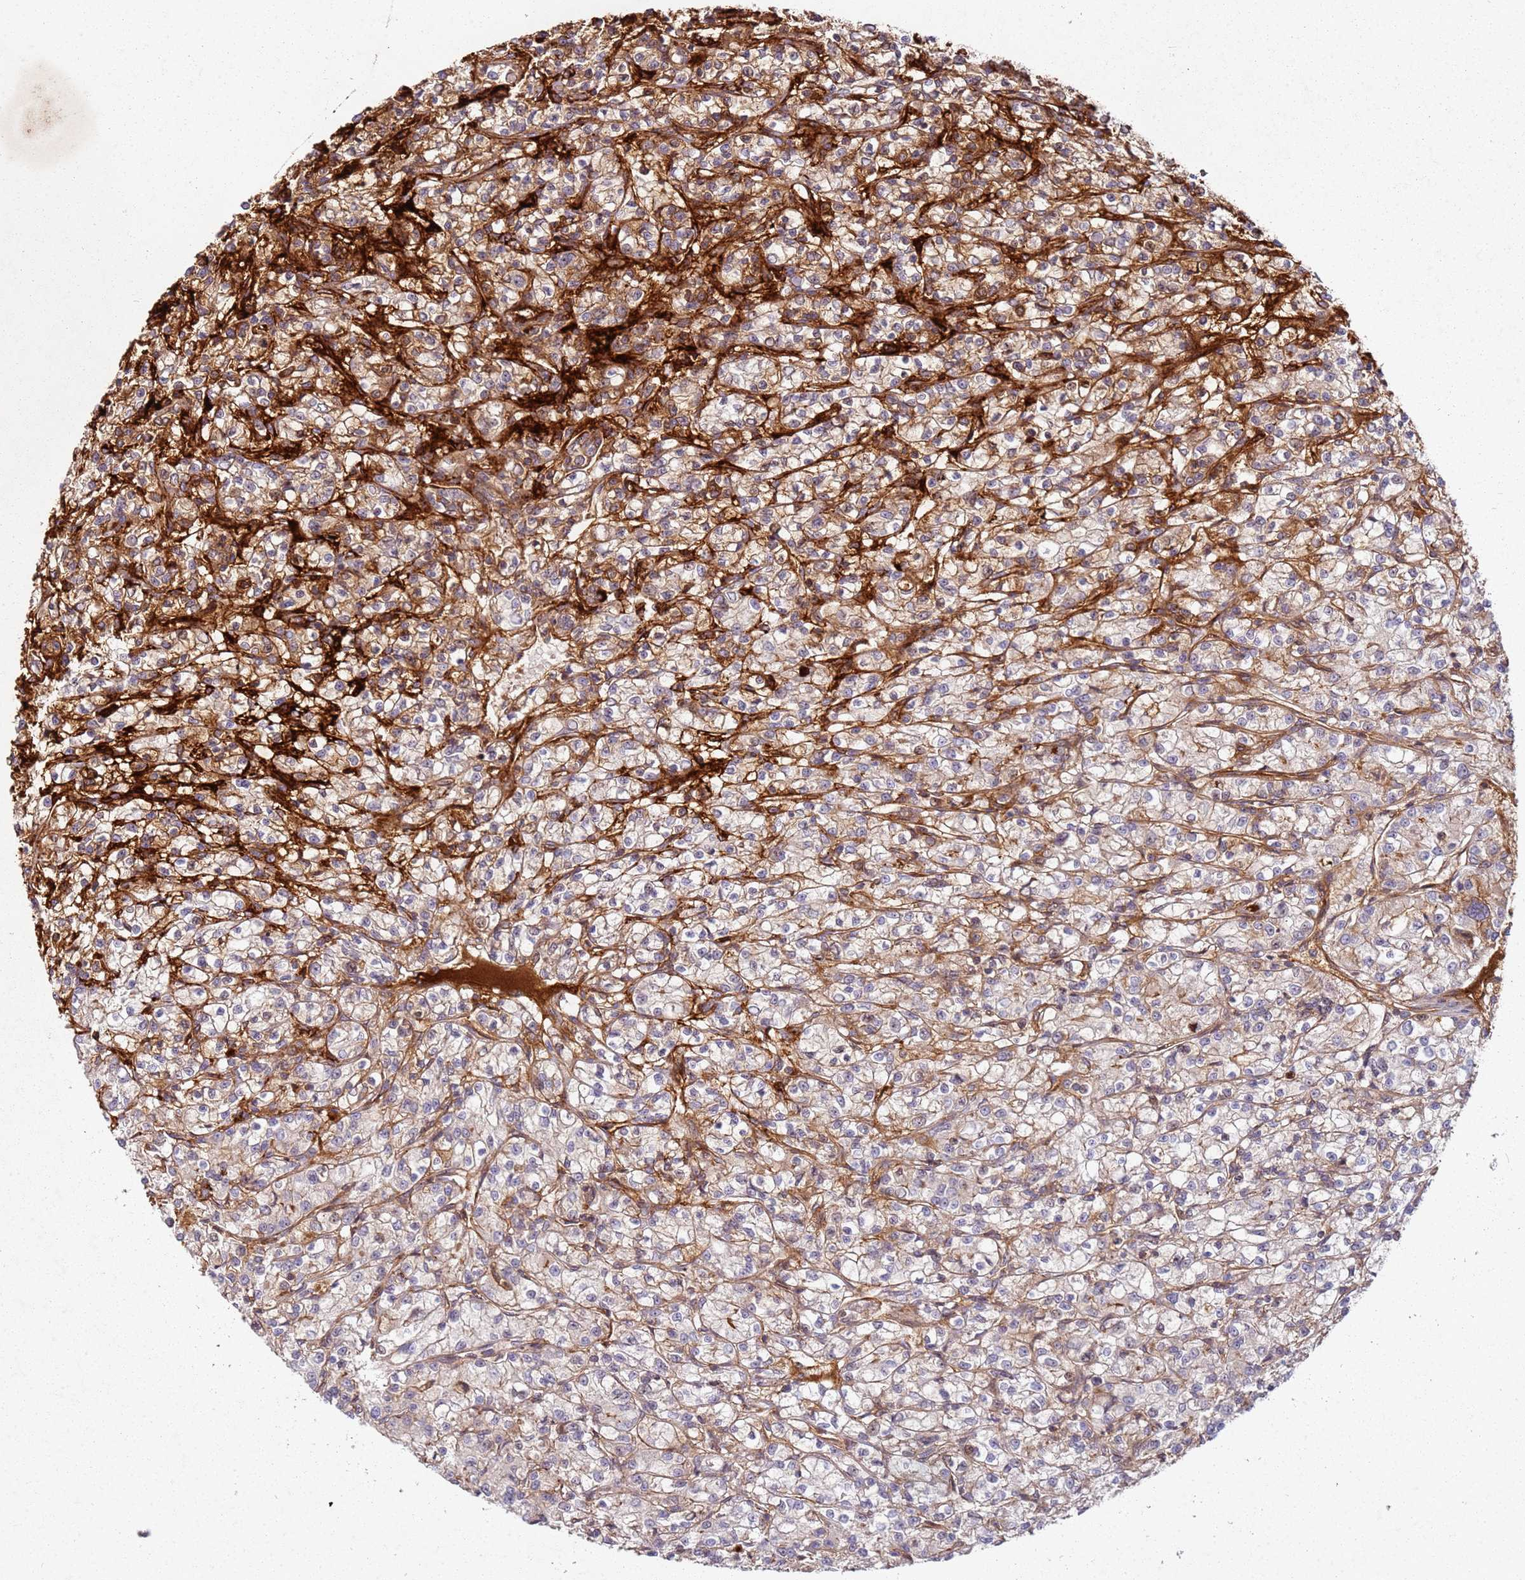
{"staining": {"intensity": "moderate", "quantity": ">75%", "location": "cytoplasmic/membranous"}, "tissue": "renal cancer", "cell_type": "Tumor cells", "image_type": "cancer", "snomed": [{"axis": "morphology", "description": "Adenocarcinoma, NOS"}, {"axis": "topography", "description": "Kidney"}], "caption": "An image showing moderate cytoplasmic/membranous staining in about >75% of tumor cells in renal cancer, as visualized by brown immunohistochemical staining.", "gene": "C2CD4B", "patient": {"sex": "female", "age": 59}}